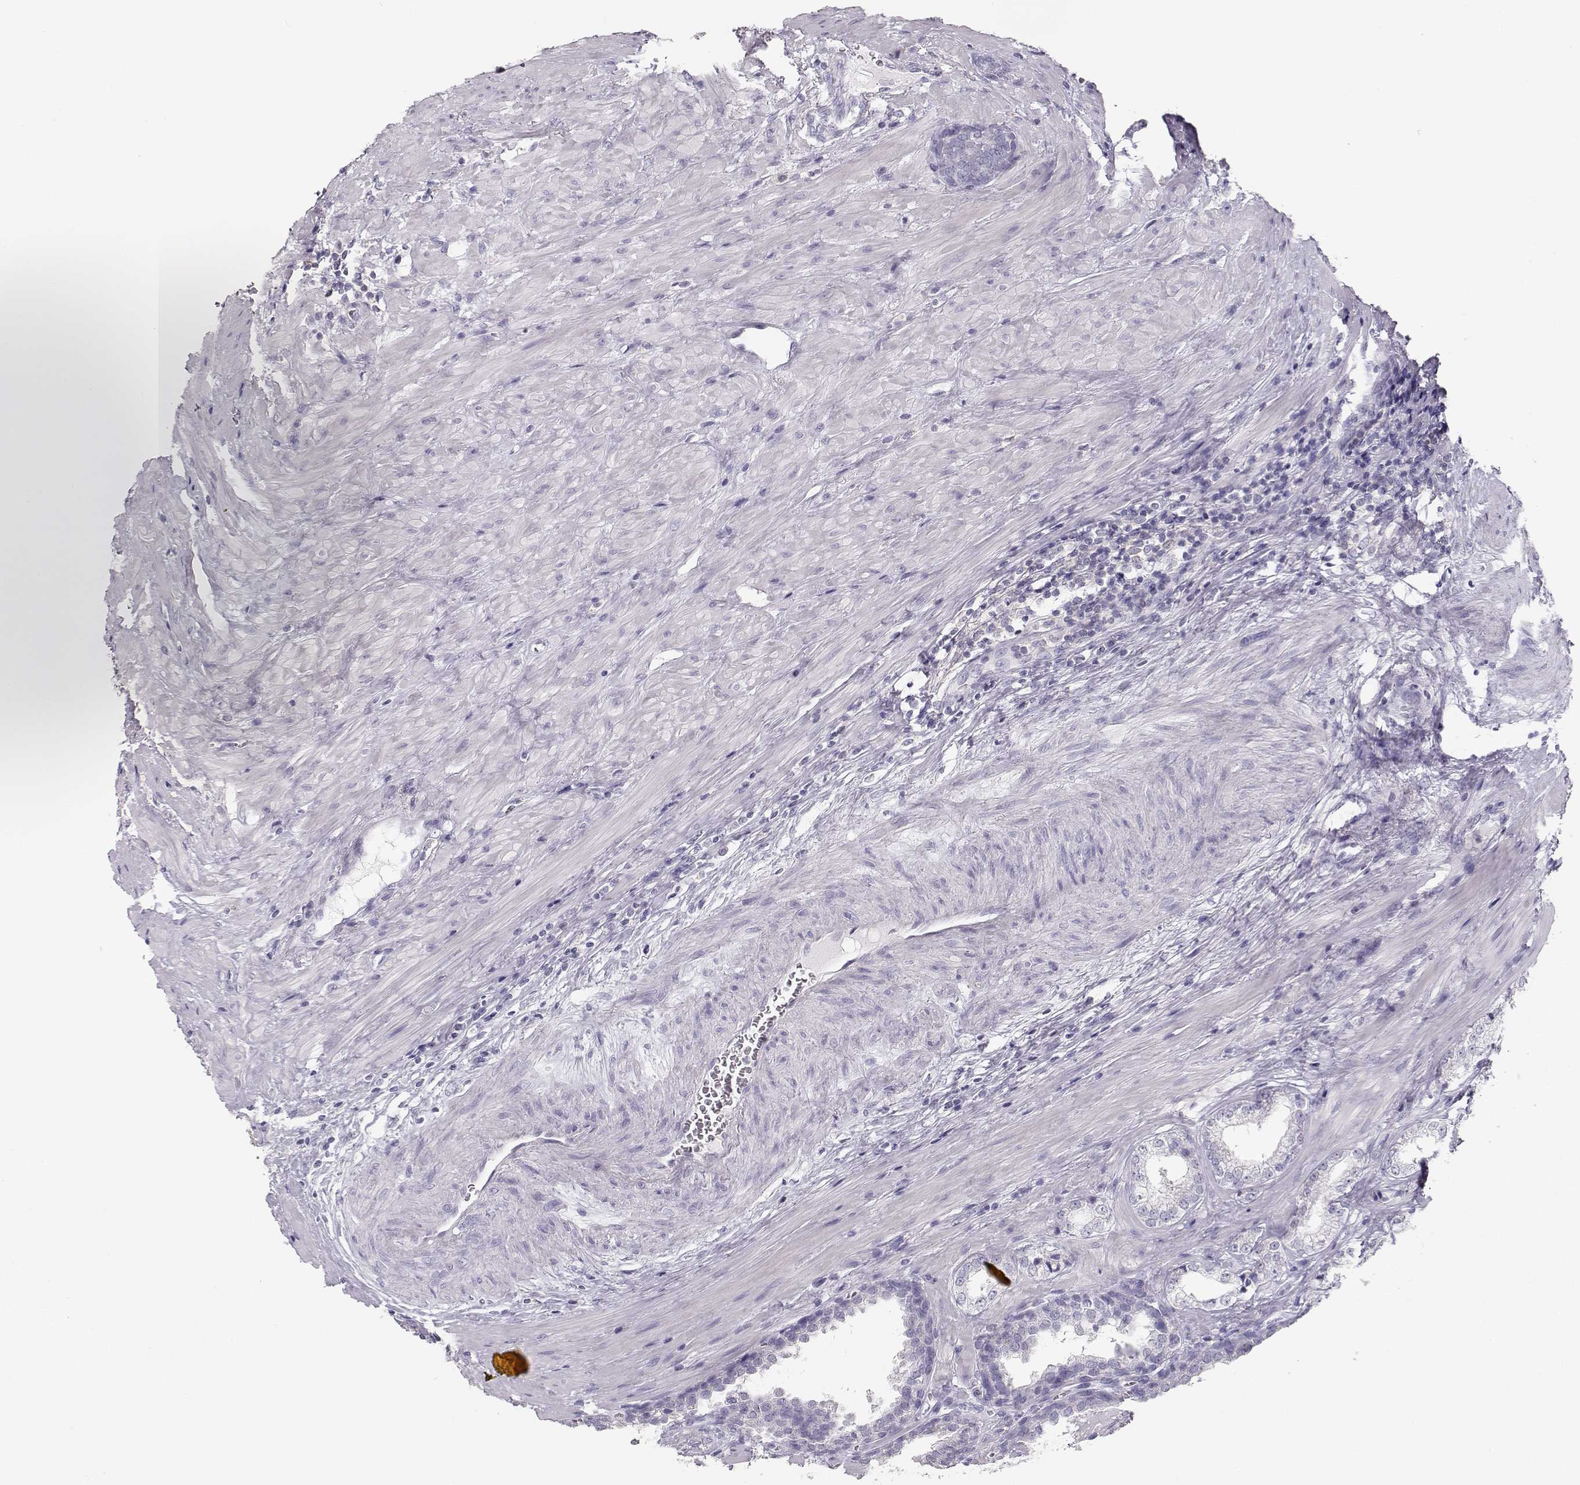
{"staining": {"intensity": "negative", "quantity": "none", "location": "none"}, "tissue": "prostate cancer", "cell_type": "Tumor cells", "image_type": "cancer", "snomed": [{"axis": "morphology", "description": "Adenocarcinoma, NOS"}, {"axis": "topography", "description": "Prostate and seminal vesicle, NOS"}], "caption": "Immunohistochemistry photomicrograph of neoplastic tissue: human adenocarcinoma (prostate) stained with DAB (3,3'-diaminobenzidine) reveals no significant protein staining in tumor cells. (DAB (3,3'-diaminobenzidine) immunohistochemistry (IHC) with hematoxylin counter stain).", "gene": "LEPR", "patient": {"sex": "male", "age": 63}}